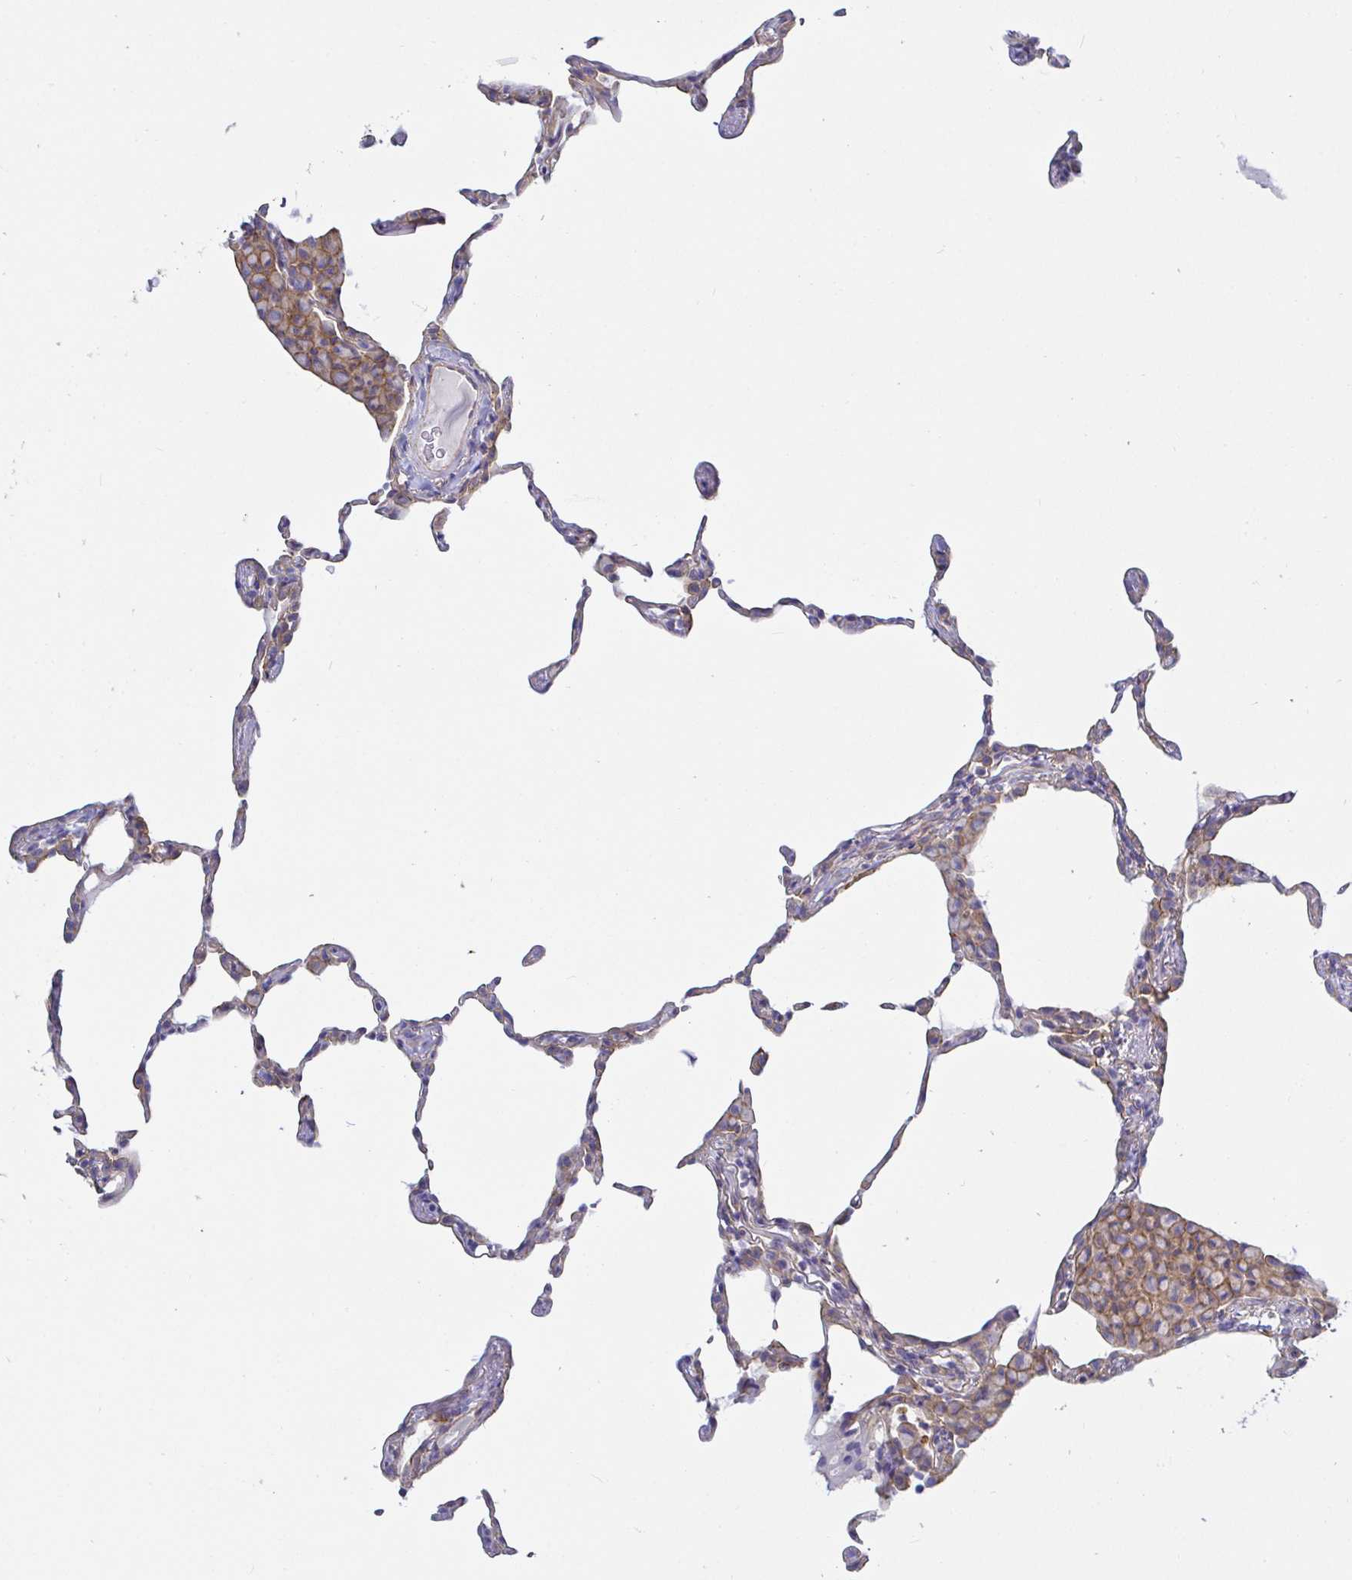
{"staining": {"intensity": "negative", "quantity": "none", "location": "none"}, "tissue": "lung", "cell_type": "Alveolar cells", "image_type": "normal", "snomed": [{"axis": "morphology", "description": "Normal tissue, NOS"}, {"axis": "topography", "description": "Lung"}], "caption": "Immunohistochemical staining of benign lung exhibits no significant positivity in alveolar cells. The staining is performed using DAB brown chromogen with nuclei counter-stained in using hematoxylin.", "gene": "ARL4D", "patient": {"sex": "female", "age": 57}}